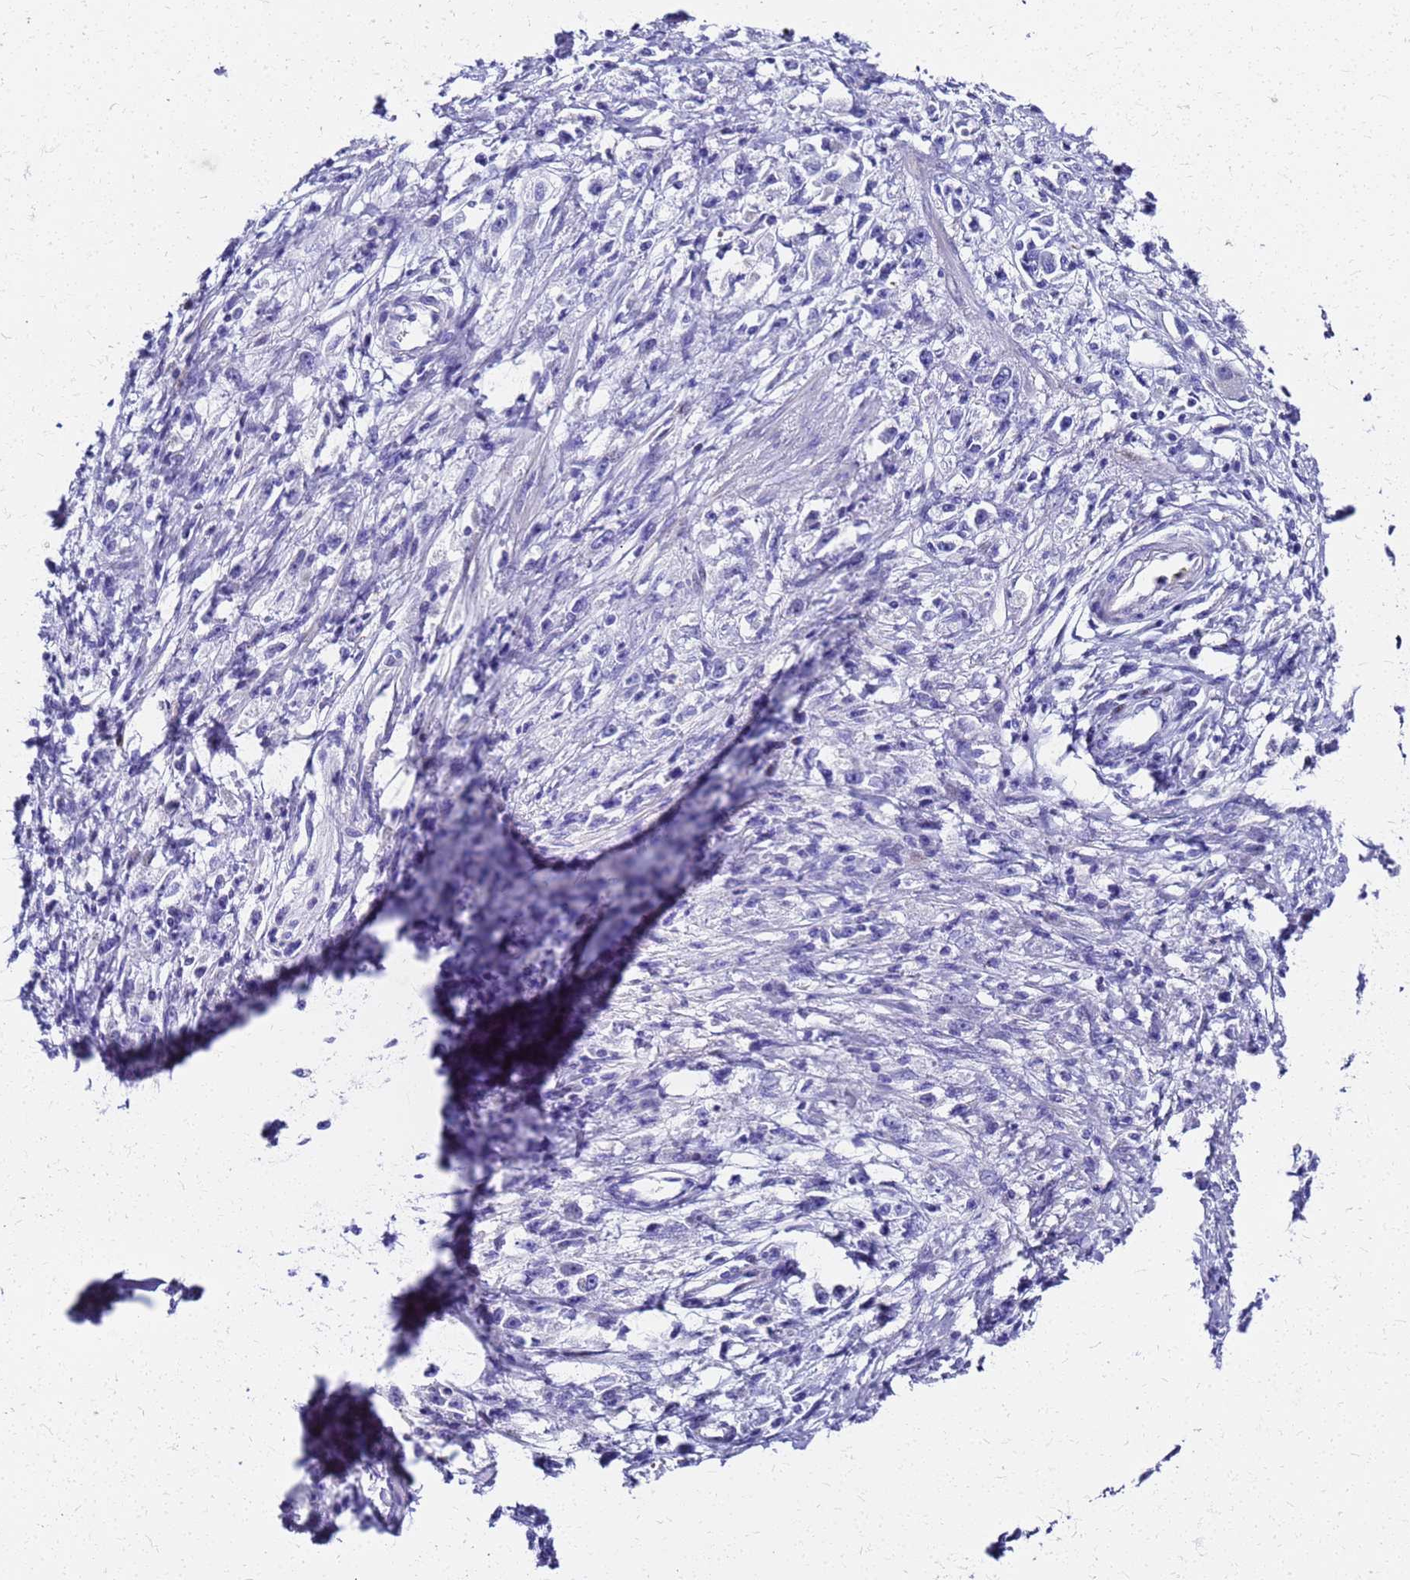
{"staining": {"intensity": "negative", "quantity": "none", "location": "none"}, "tissue": "stomach cancer", "cell_type": "Tumor cells", "image_type": "cancer", "snomed": [{"axis": "morphology", "description": "Adenocarcinoma, NOS"}, {"axis": "topography", "description": "Stomach"}], "caption": "There is no significant positivity in tumor cells of adenocarcinoma (stomach).", "gene": "SMIM21", "patient": {"sex": "female", "age": 59}}